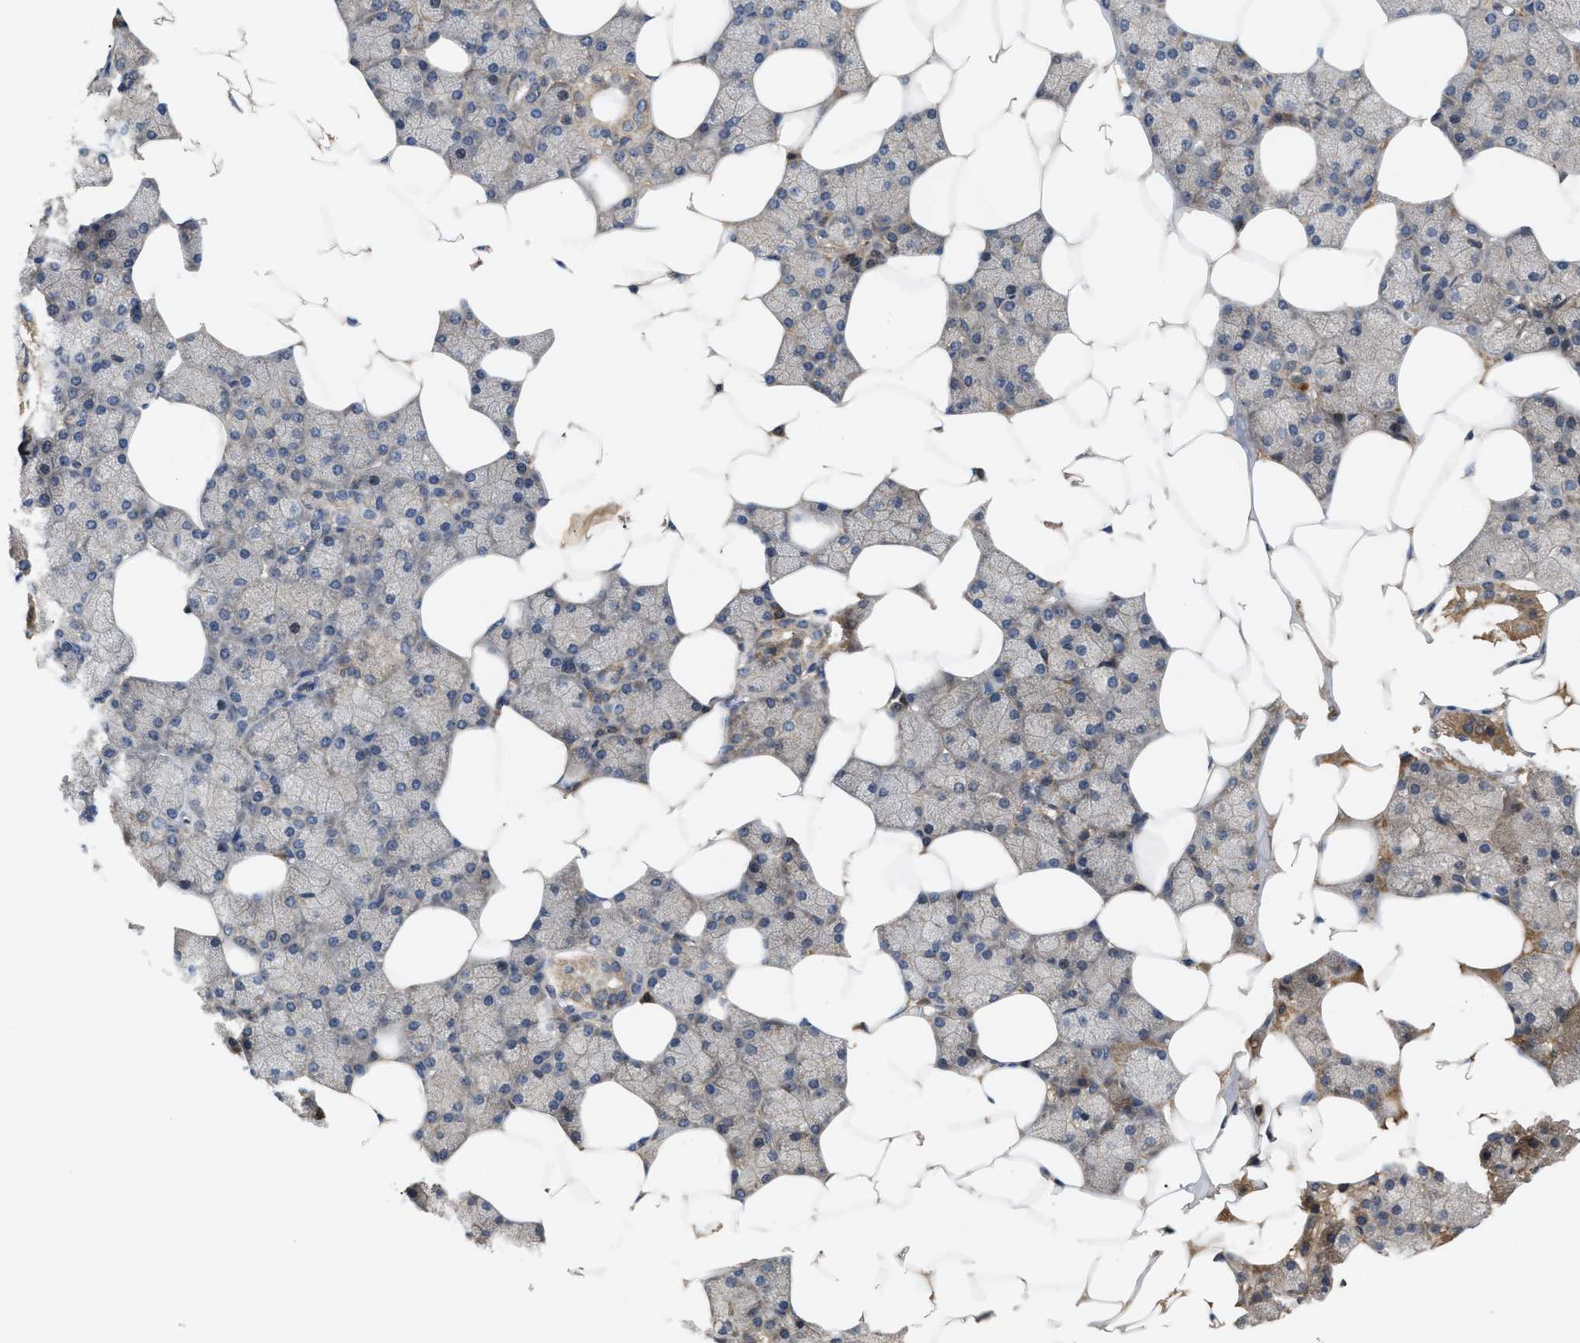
{"staining": {"intensity": "moderate", "quantity": "25%-75%", "location": "cytoplasmic/membranous"}, "tissue": "salivary gland", "cell_type": "Glandular cells", "image_type": "normal", "snomed": [{"axis": "morphology", "description": "Normal tissue, NOS"}, {"axis": "topography", "description": "Salivary gland"}], "caption": "A brown stain labels moderate cytoplasmic/membranous staining of a protein in glandular cells of benign salivary gland.", "gene": "RAB2A", "patient": {"sex": "male", "age": 62}}